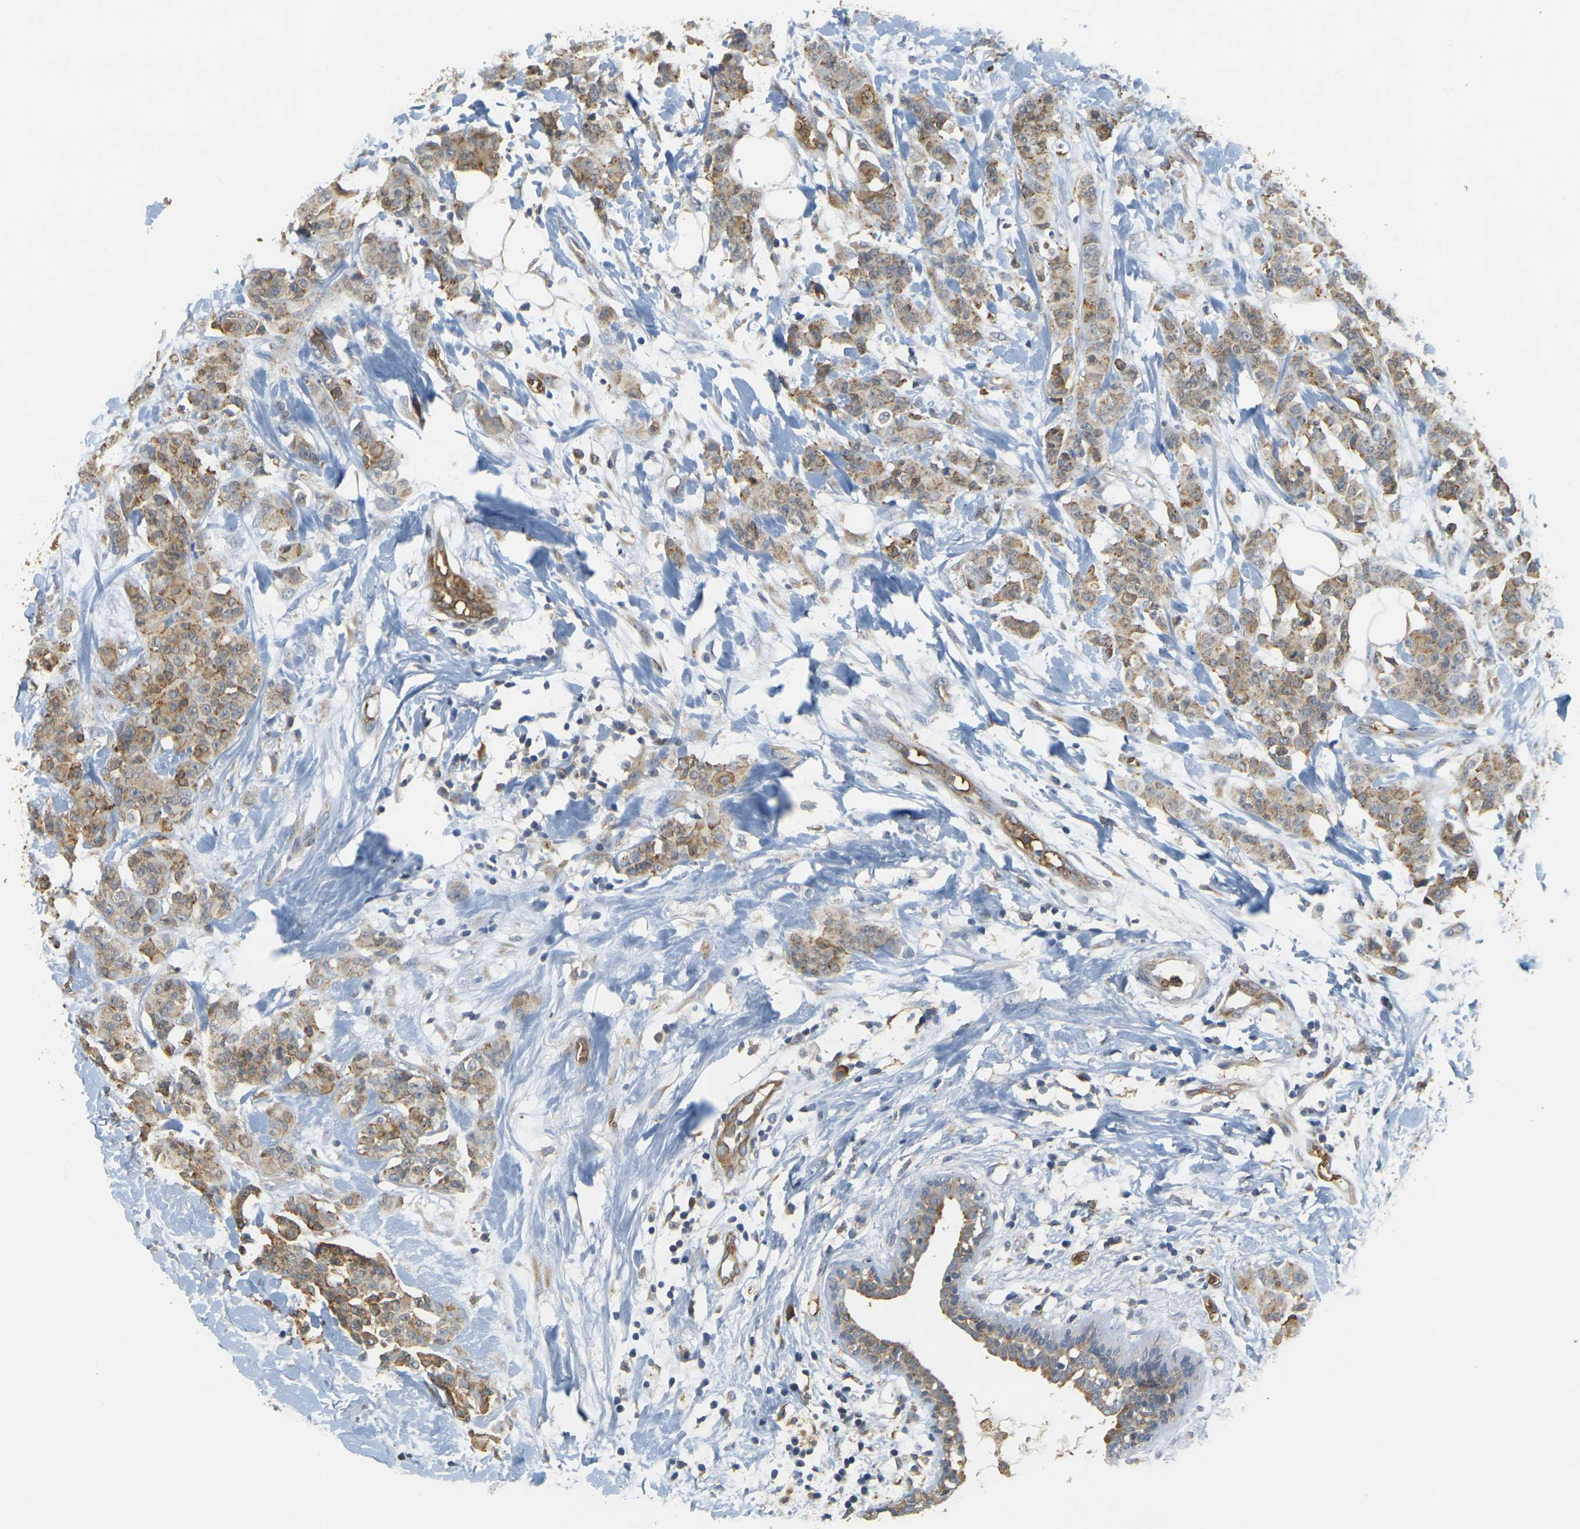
{"staining": {"intensity": "weak", "quantity": ">75%", "location": "cytoplasmic/membranous"}, "tissue": "breast cancer", "cell_type": "Tumor cells", "image_type": "cancer", "snomed": [{"axis": "morphology", "description": "Normal tissue, NOS"}, {"axis": "morphology", "description": "Duct carcinoma"}, {"axis": "topography", "description": "Breast"}], "caption": "Immunohistochemistry (DAB) staining of human invasive ductal carcinoma (breast) displays weak cytoplasmic/membranous protein staining in about >75% of tumor cells. Immunohistochemistry (ihc) stains the protein in brown and the nuclei are stained blue.", "gene": "MEGF9", "patient": {"sex": "female", "age": 40}}